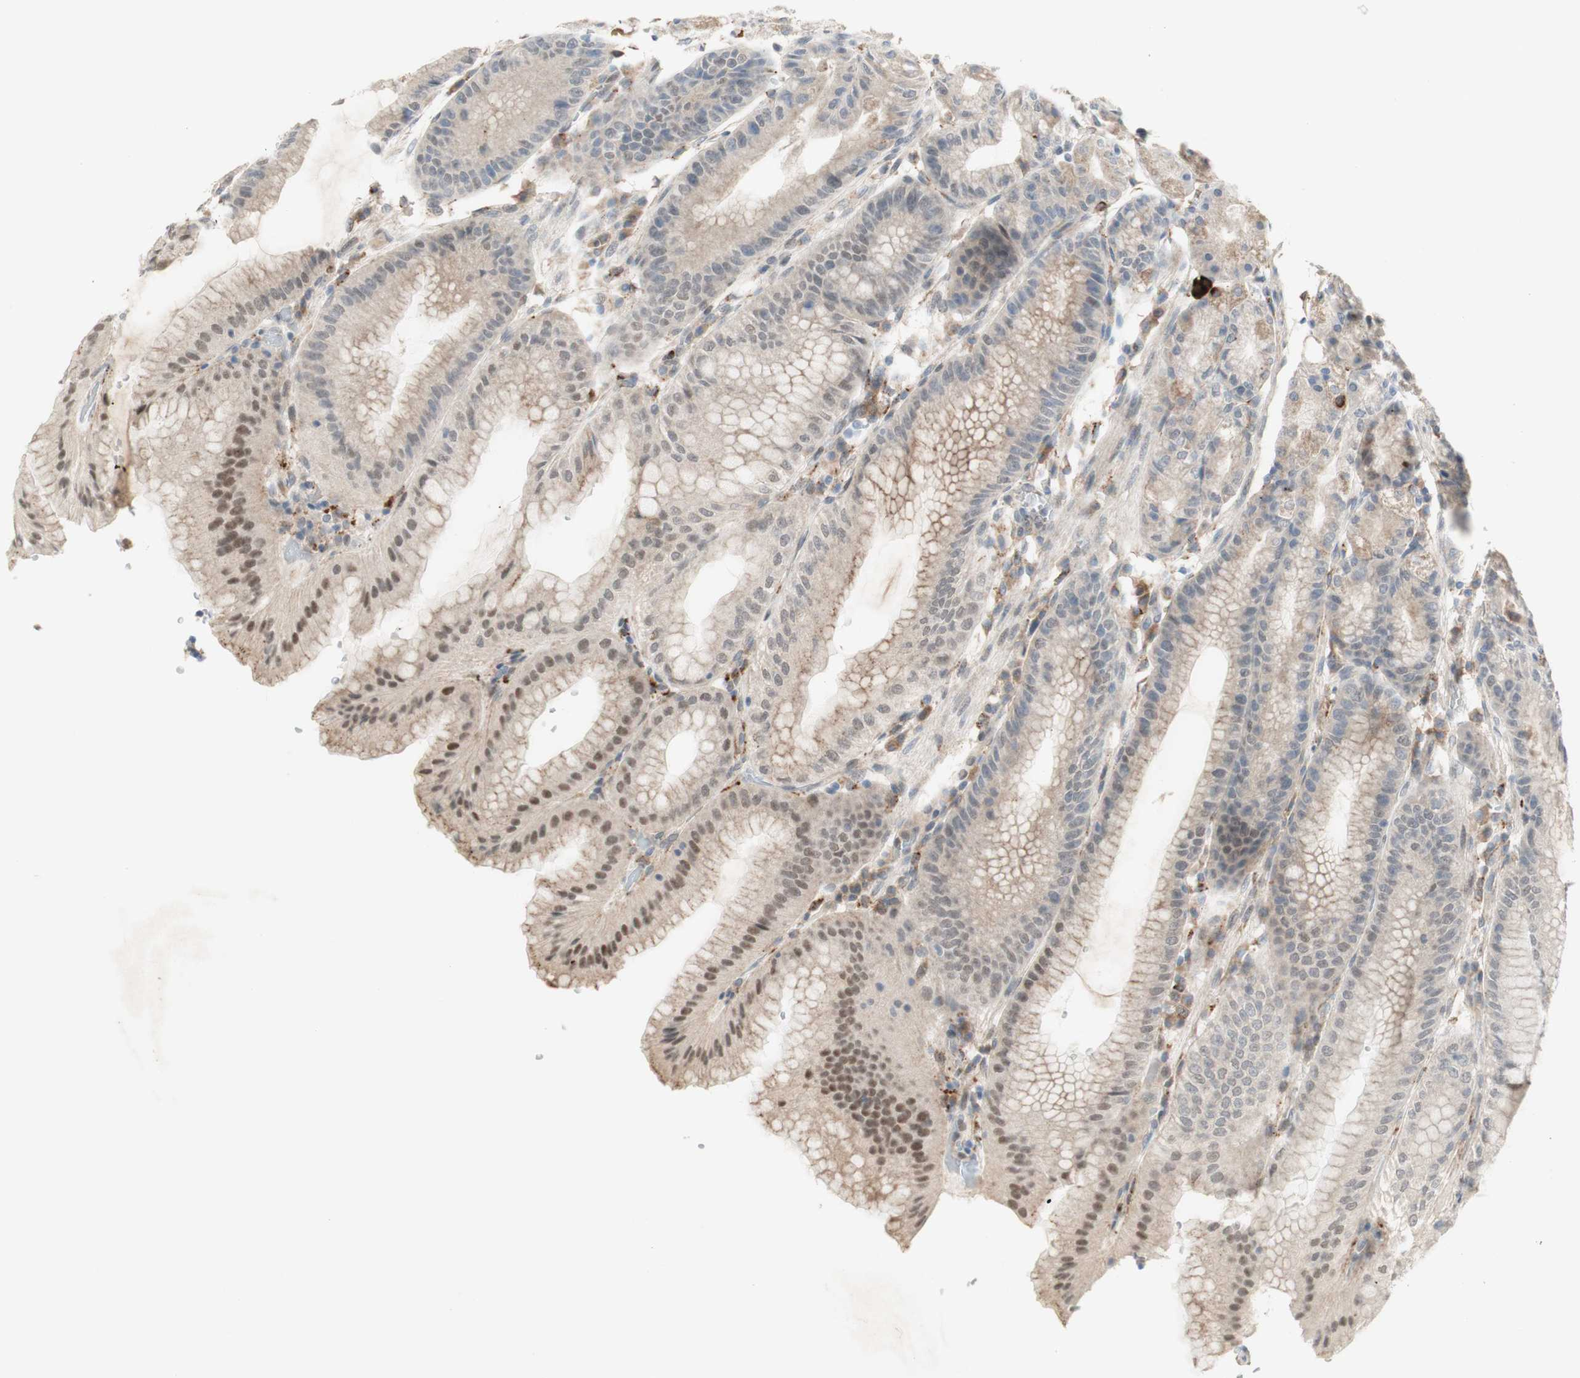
{"staining": {"intensity": "moderate", "quantity": ">75%", "location": "cytoplasmic/membranous,nuclear"}, "tissue": "stomach", "cell_type": "Glandular cells", "image_type": "normal", "snomed": [{"axis": "morphology", "description": "Normal tissue, NOS"}, {"axis": "topography", "description": "Stomach, lower"}], "caption": "Approximately >75% of glandular cells in unremarkable stomach exhibit moderate cytoplasmic/membranous,nuclear protein positivity as visualized by brown immunohistochemical staining.", "gene": "GAPT", "patient": {"sex": "male", "age": 71}}